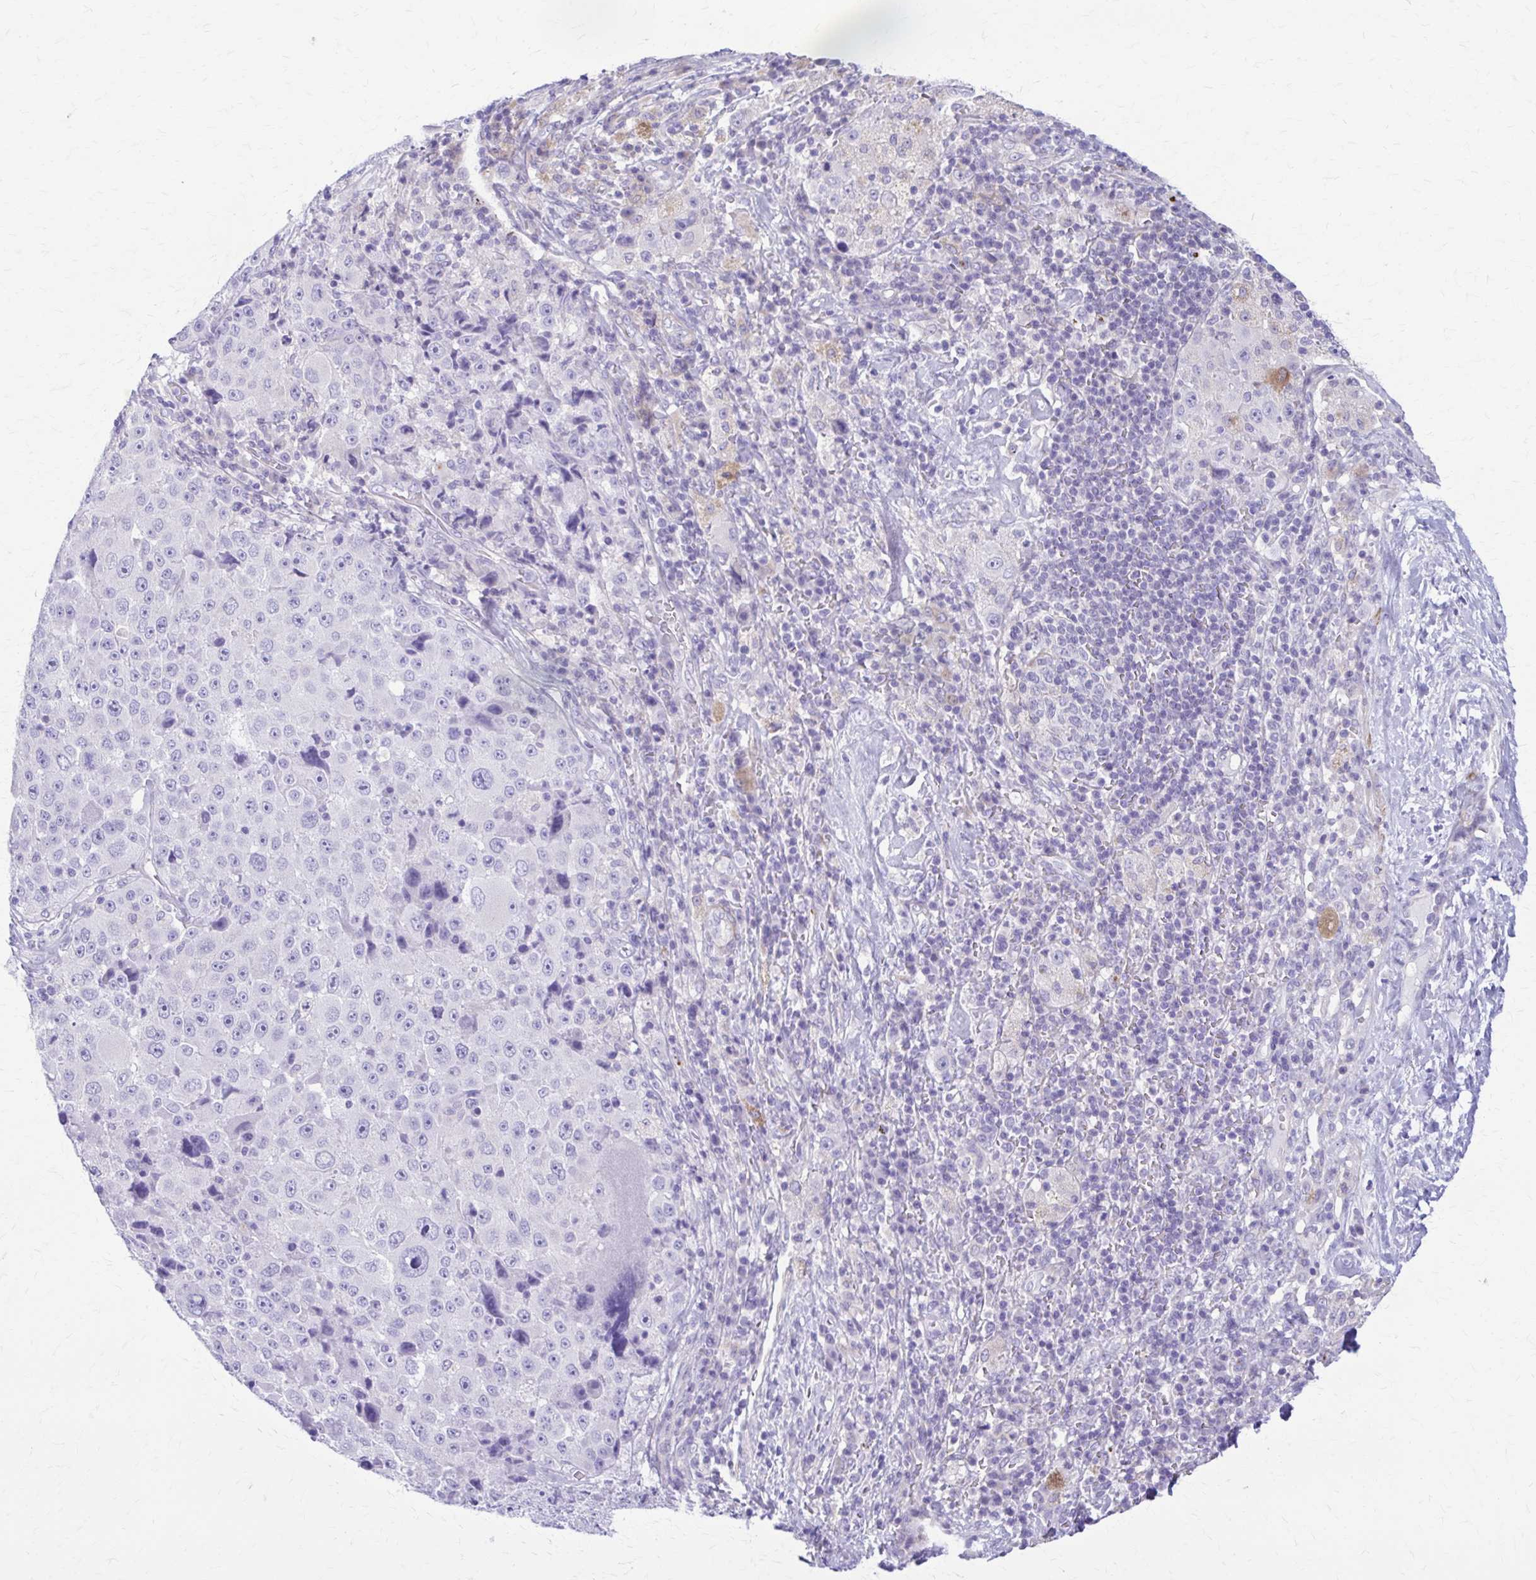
{"staining": {"intensity": "negative", "quantity": "none", "location": "none"}, "tissue": "melanoma", "cell_type": "Tumor cells", "image_type": "cancer", "snomed": [{"axis": "morphology", "description": "Malignant melanoma, Metastatic site"}, {"axis": "topography", "description": "Lymph node"}], "caption": "The histopathology image reveals no staining of tumor cells in malignant melanoma (metastatic site).", "gene": "DSP", "patient": {"sex": "male", "age": 62}}